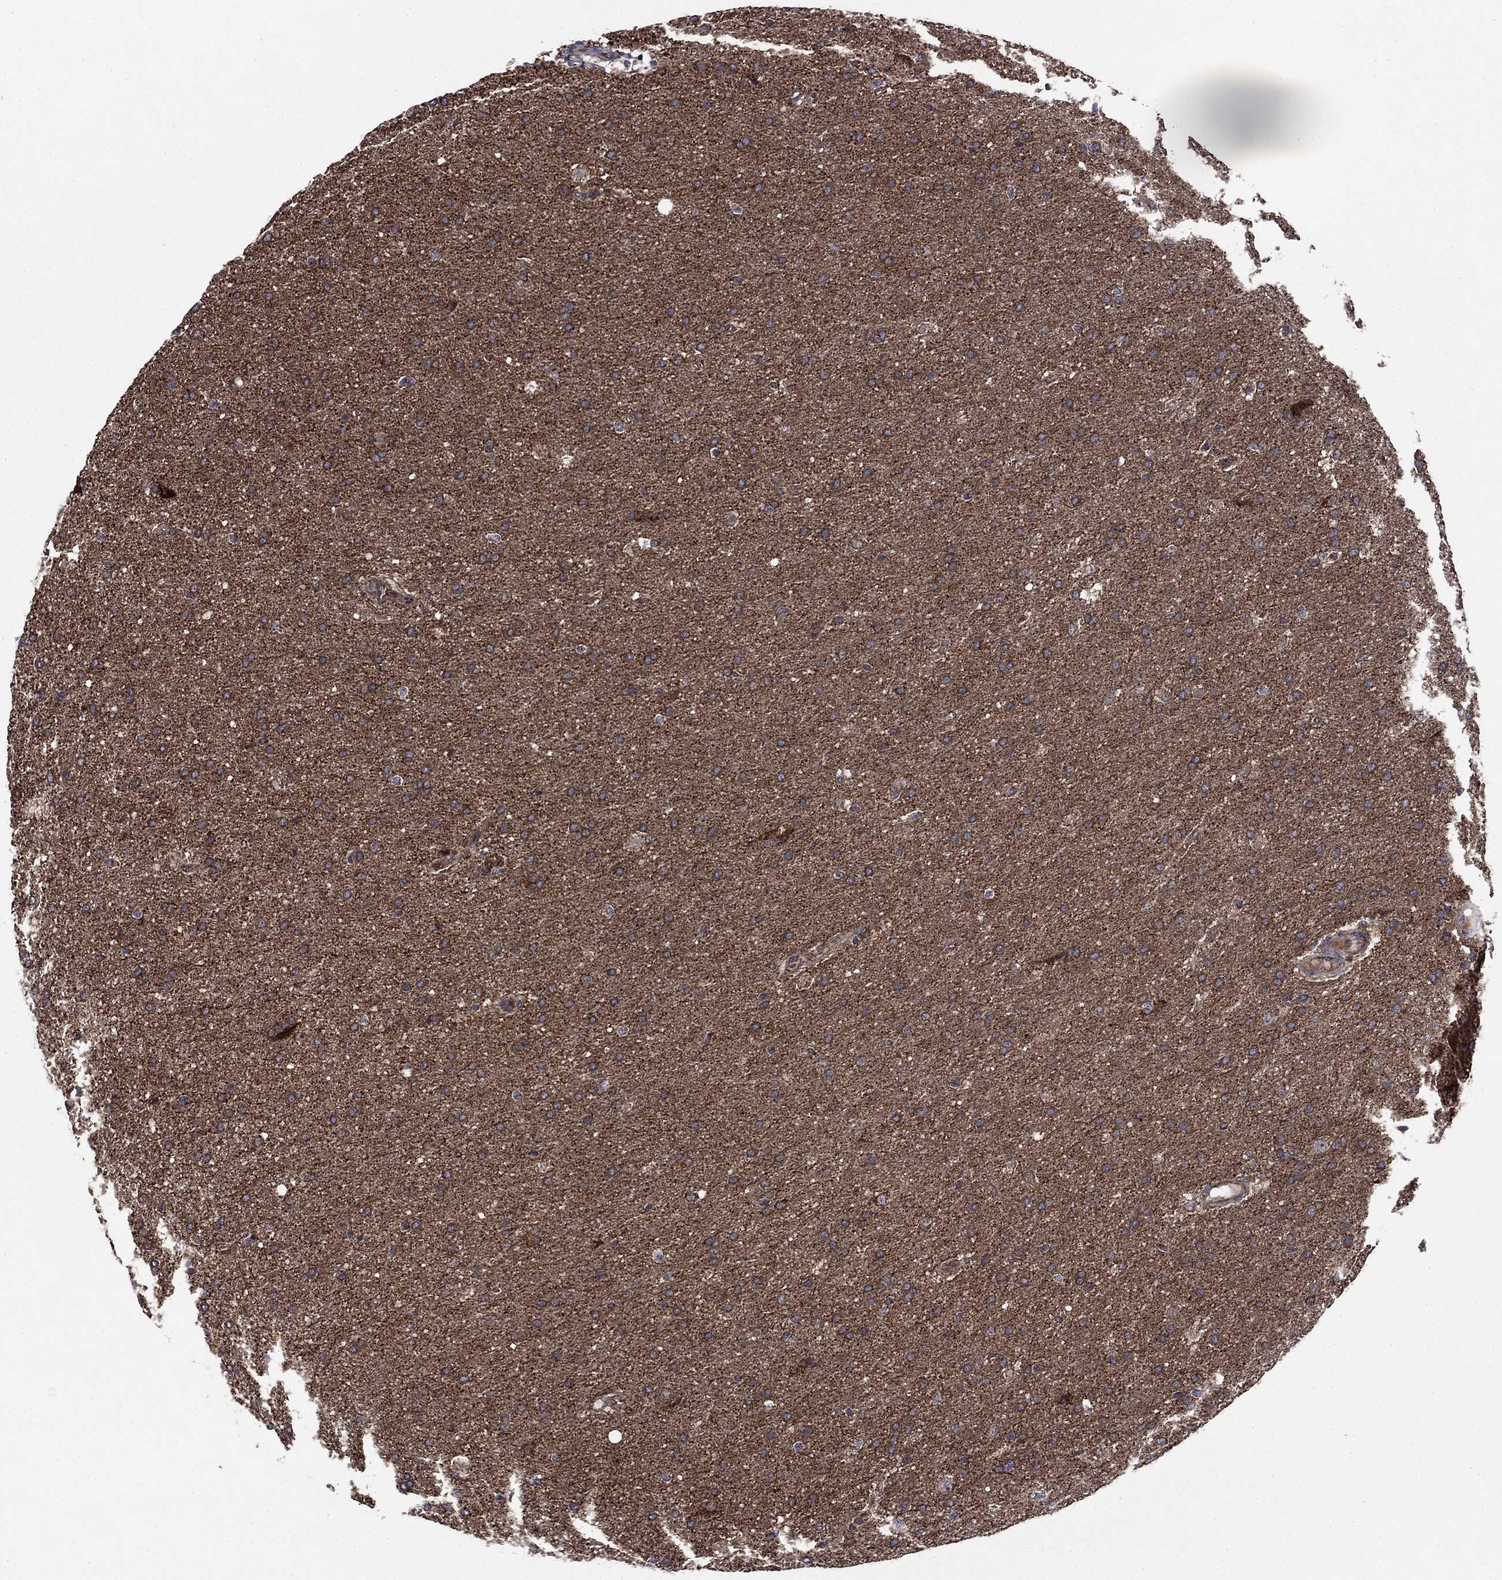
{"staining": {"intensity": "moderate", "quantity": ">75%", "location": "cytoplasmic/membranous"}, "tissue": "glioma", "cell_type": "Tumor cells", "image_type": "cancer", "snomed": [{"axis": "morphology", "description": "Glioma, malignant, Low grade"}, {"axis": "topography", "description": "Brain"}], "caption": "Moderate cytoplasmic/membranous positivity is seen in about >75% of tumor cells in glioma. (DAB IHC, brown staining for protein, blue staining for nuclei).", "gene": "RNF19B", "patient": {"sex": "female", "age": 37}}